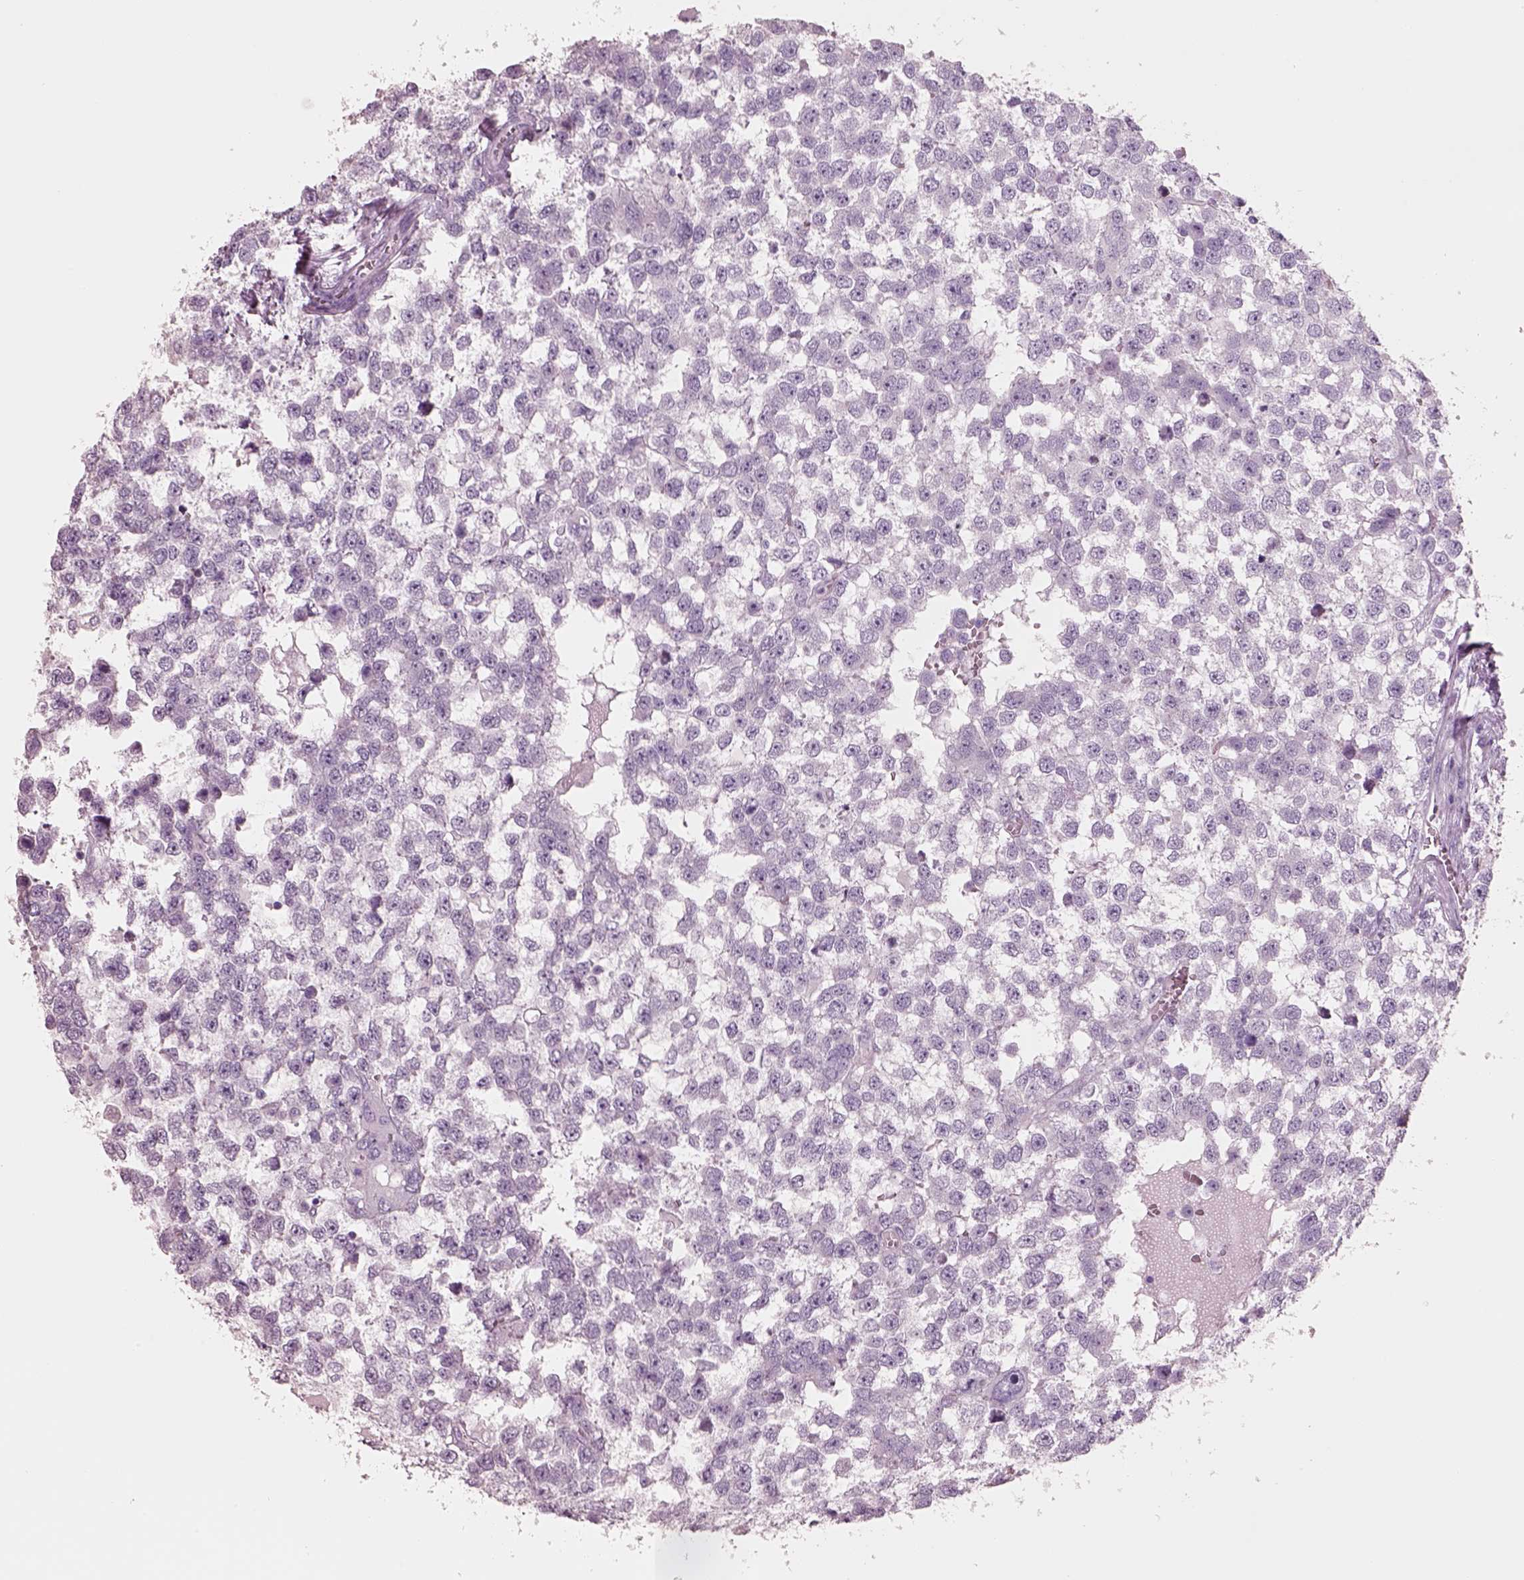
{"staining": {"intensity": "negative", "quantity": "none", "location": "none"}, "tissue": "testis cancer", "cell_type": "Tumor cells", "image_type": "cancer", "snomed": [{"axis": "morphology", "description": "Normal tissue, NOS"}, {"axis": "morphology", "description": "Seminoma, NOS"}, {"axis": "topography", "description": "Testis"}, {"axis": "topography", "description": "Epididymis"}], "caption": "Immunohistochemistry histopathology image of neoplastic tissue: human seminoma (testis) stained with DAB displays no significant protein positivity in tumor cells.", "gene": "PNOC", "patient": {"sex": "male", "age": 34}}